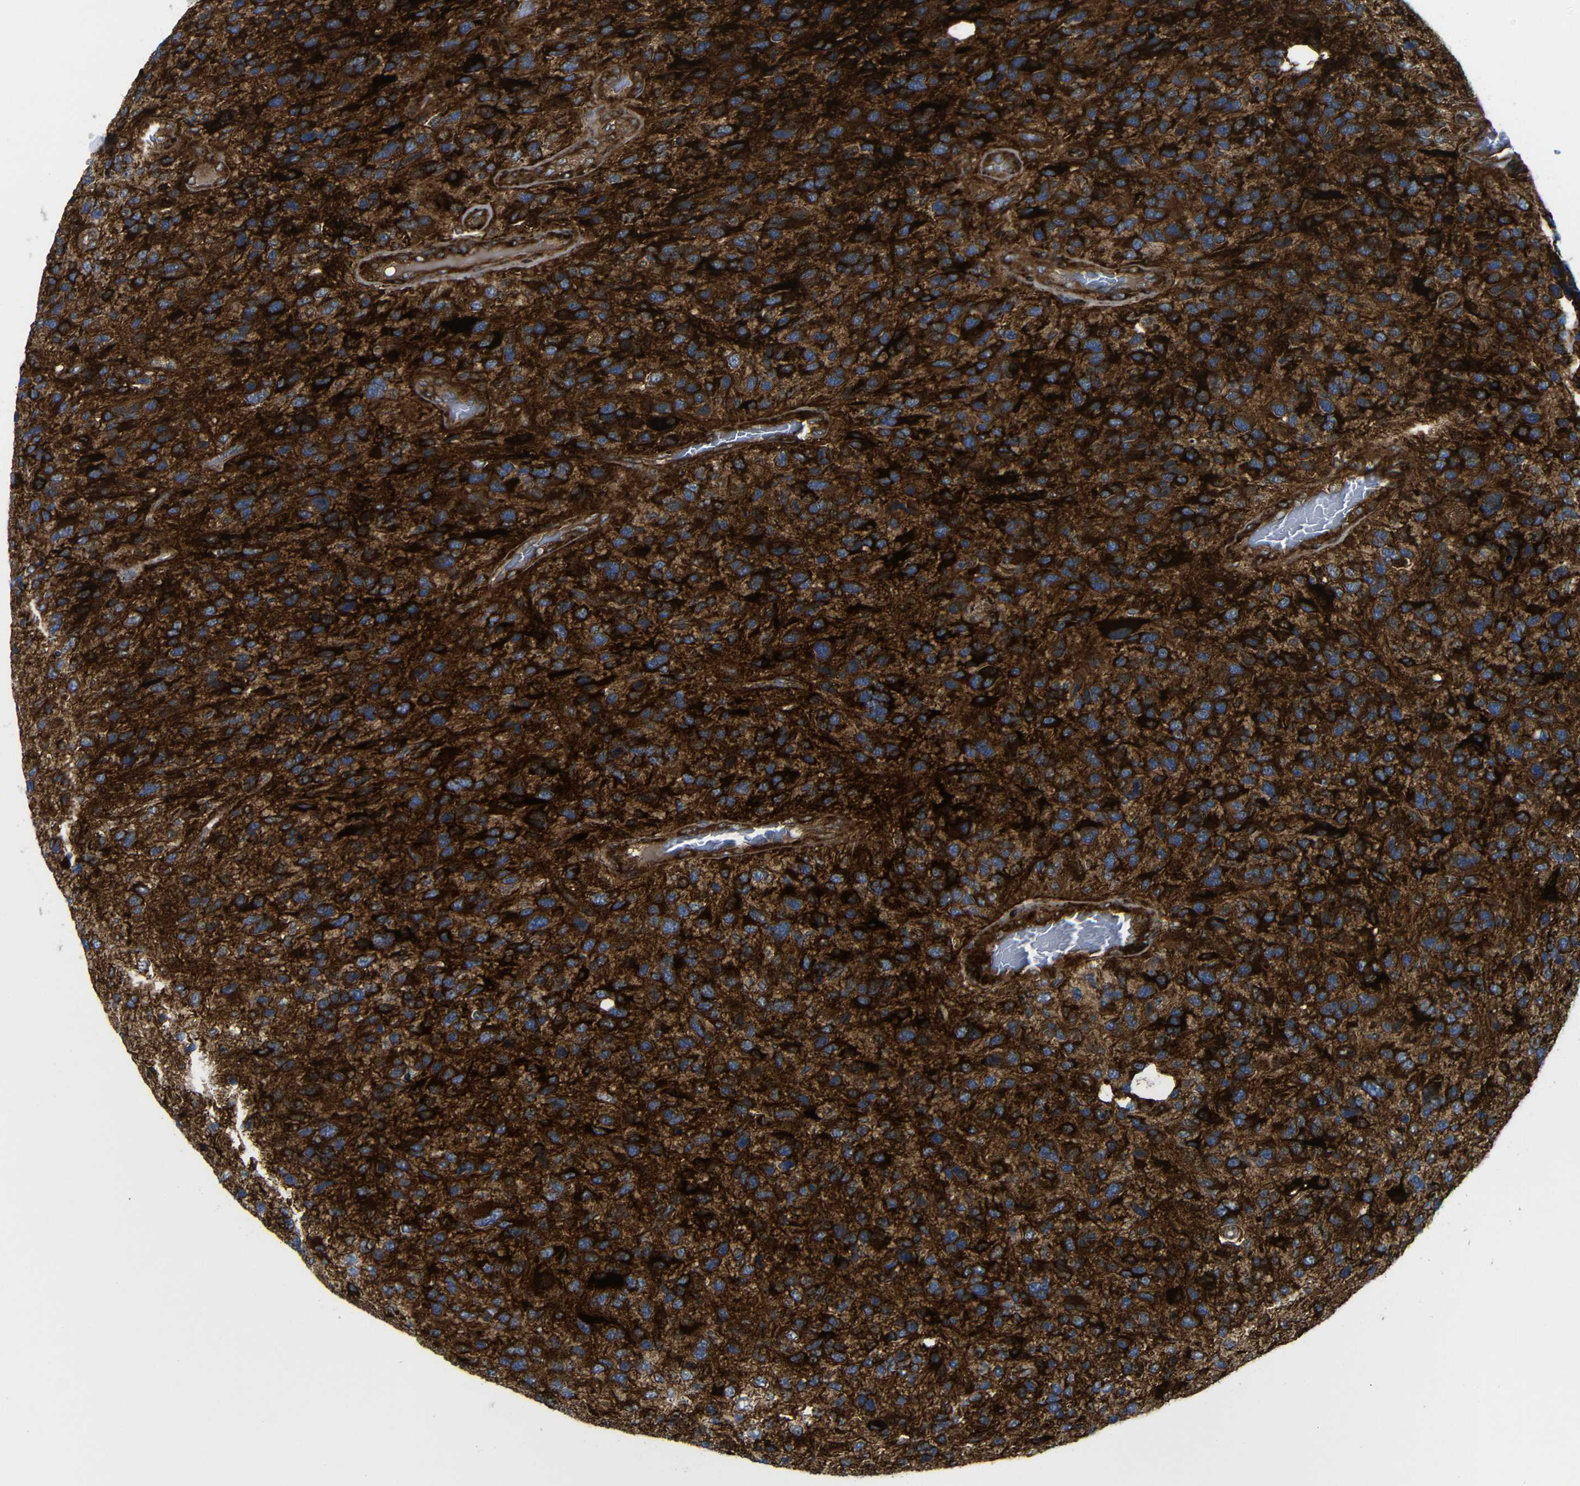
{"staining": {"intensity": "strong", "quantity": ">75%", "location": "cytoplasmic/membranous"}, "tissue": "glioma", "cell_type": "Tumor cells", "image_type": "cancer", "snomed": [{"axis": "morphology", "description": "Glioma, malignant, High grade"}, {"axis": "topography", "description": "Brain"}], "caption": "Immunohistochemistry (IHC) micrograph of neoplastic tissue: human malignant glioma (high-grade) stained using immunohistochemistry displays high levels of strong protein expression localized specifically in the cytoplasmic/membranous of tumor cells, appearing as a cytoplasmic/membranous brown color.", "gene": "PARP14", "patient": {"sex": "female", "age": 58}}